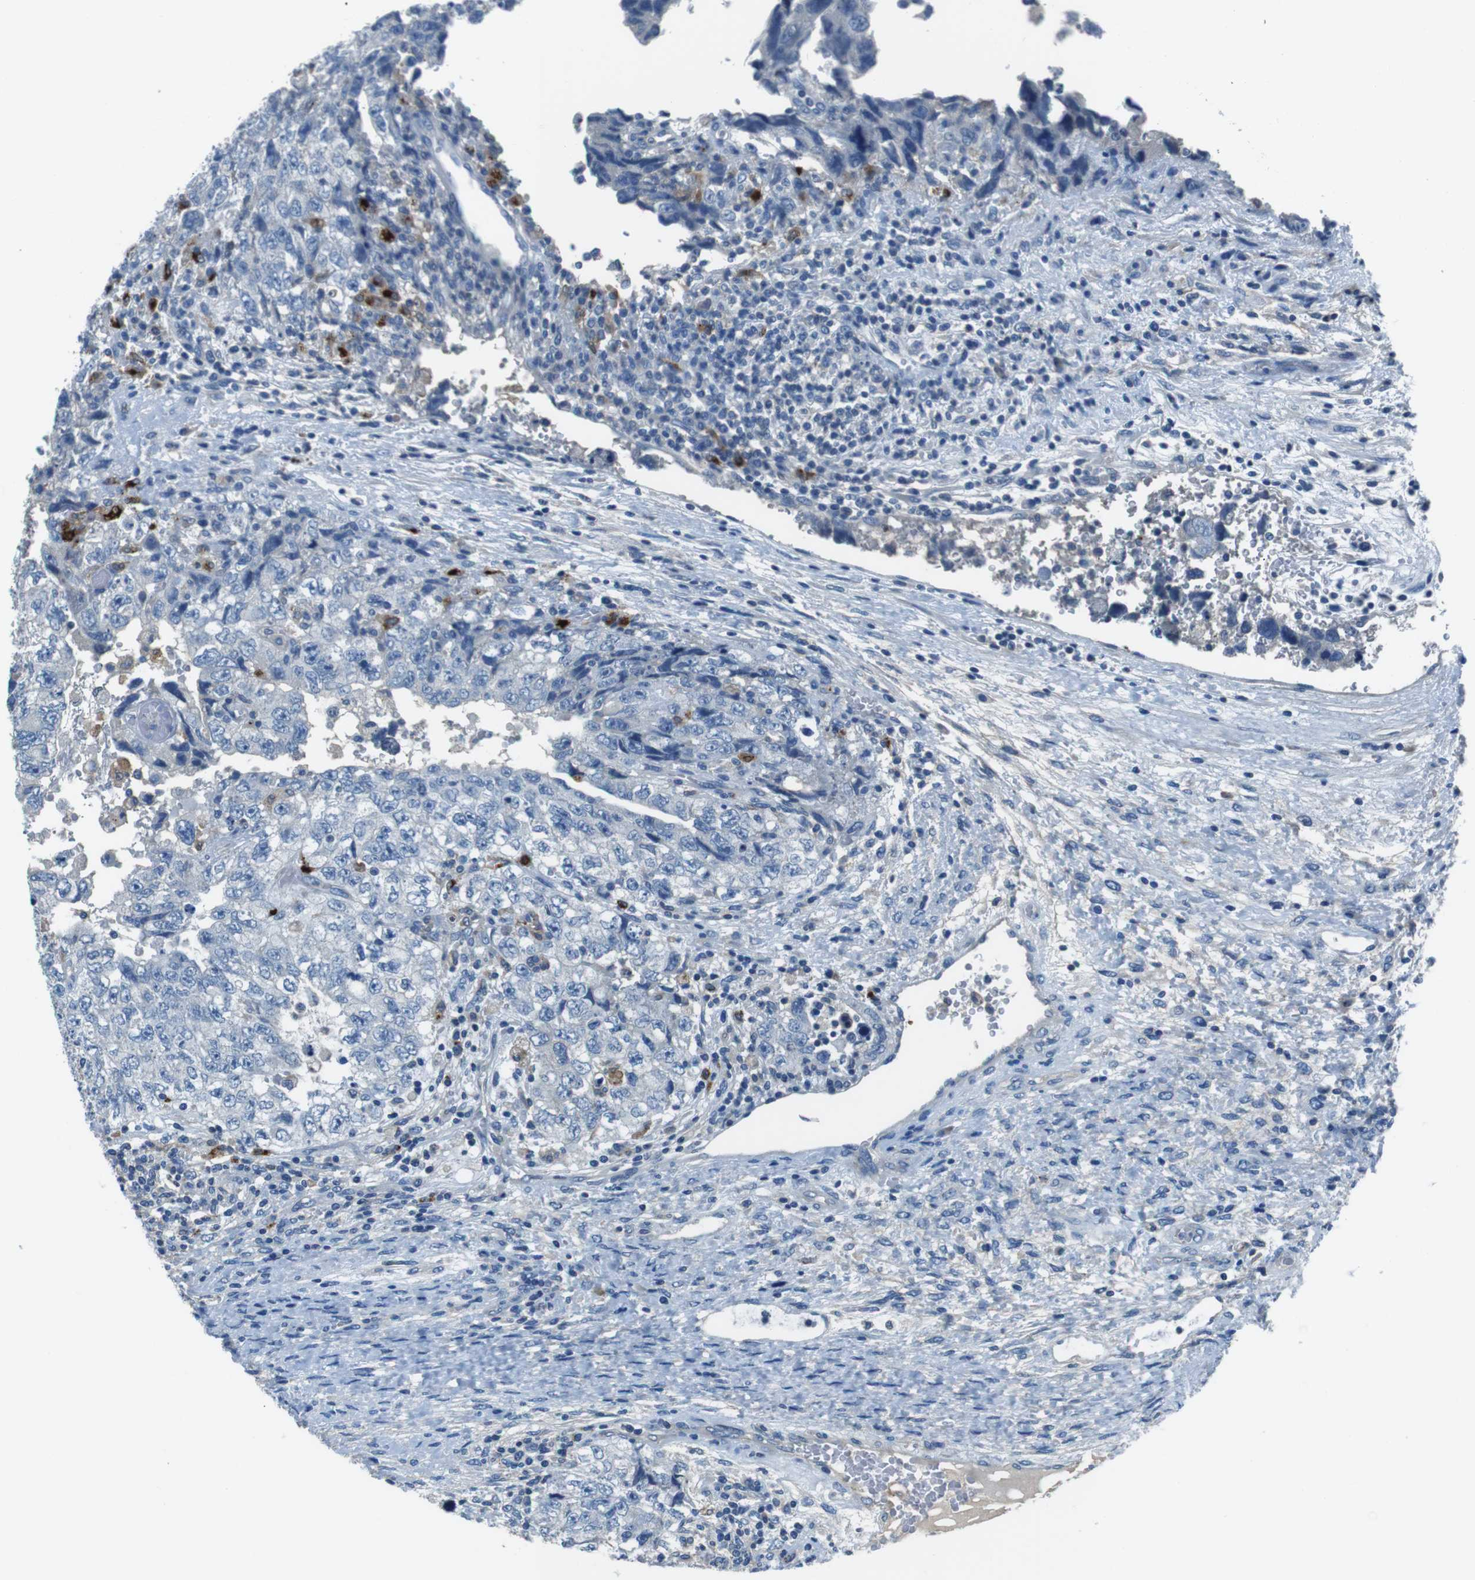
{"staining": {"intensity": "negative", "quantity": "none", "location": "none"}, "tissue": "testis cancer", "cell_type": "Tumor cells", "image_type": "cancer", "snomed": [{"axis": "morphology", "description": "Carcinoma, Embryonal, NOS"}, {"axis": "topography", "description": "Testis"}], "caption": "Tumor cells show no significant protein expression in testis cancer (embryonal carcinoma).", "gene": "TULP3", "patient": {"sex": "male", "age": 36}}